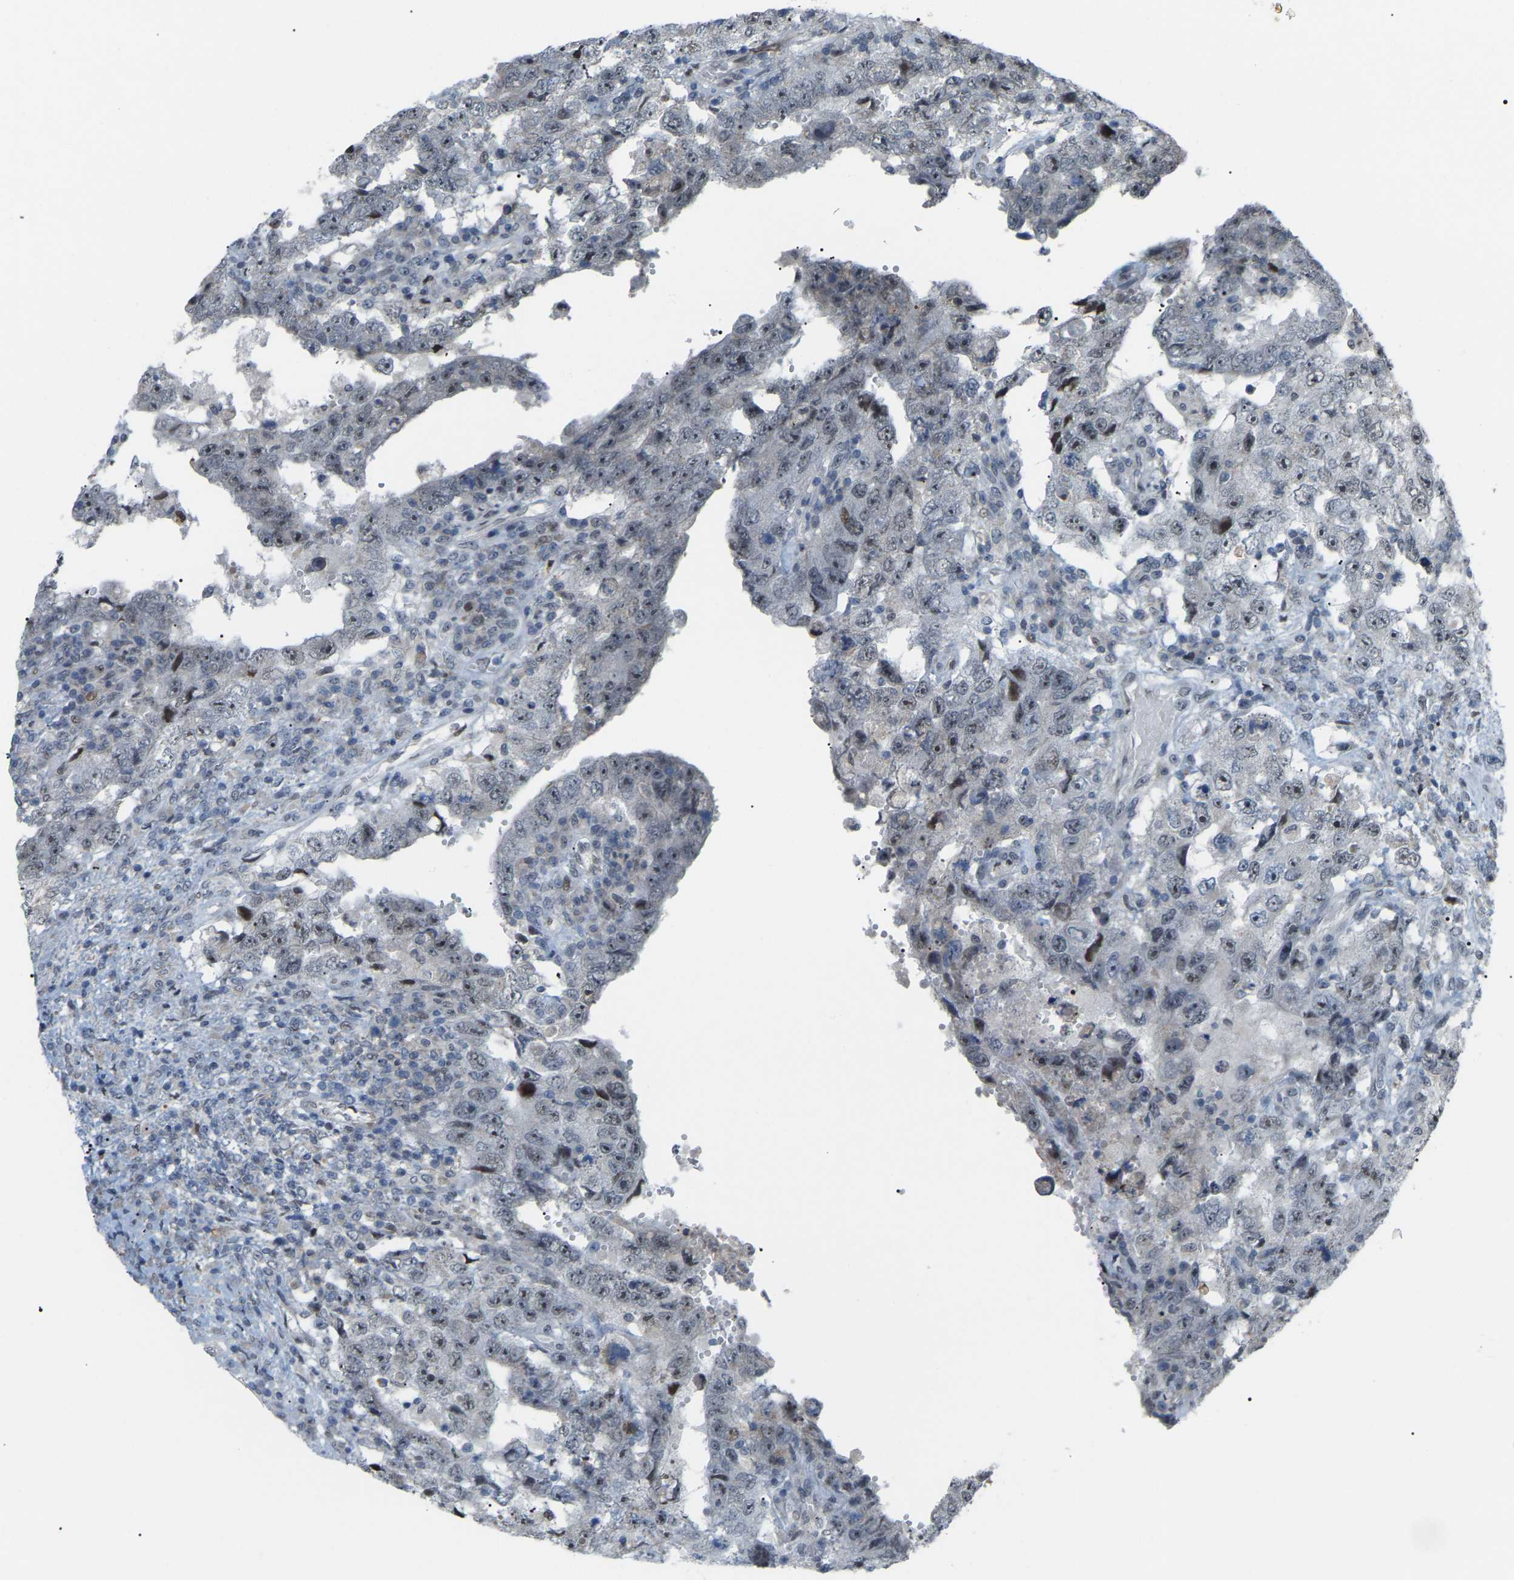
{"staining": {"intensity": "negative", "quantity": "none", "location": "none"}, "tissue": "testis cancer", "cell_type": "Tumor cells", "image_type": "cancer", "snomed": [{"axis": "morphology", "description": "Carcinoma, Embryonal, NOS"}, {"axis": "topography", "description": "Testis"}], "caption": "There is no significant positivity in tumor cells of testis cancer (embryonal carcinoma).", "gene": "CROT", "patient": {"sex": "male", "age": 26}}